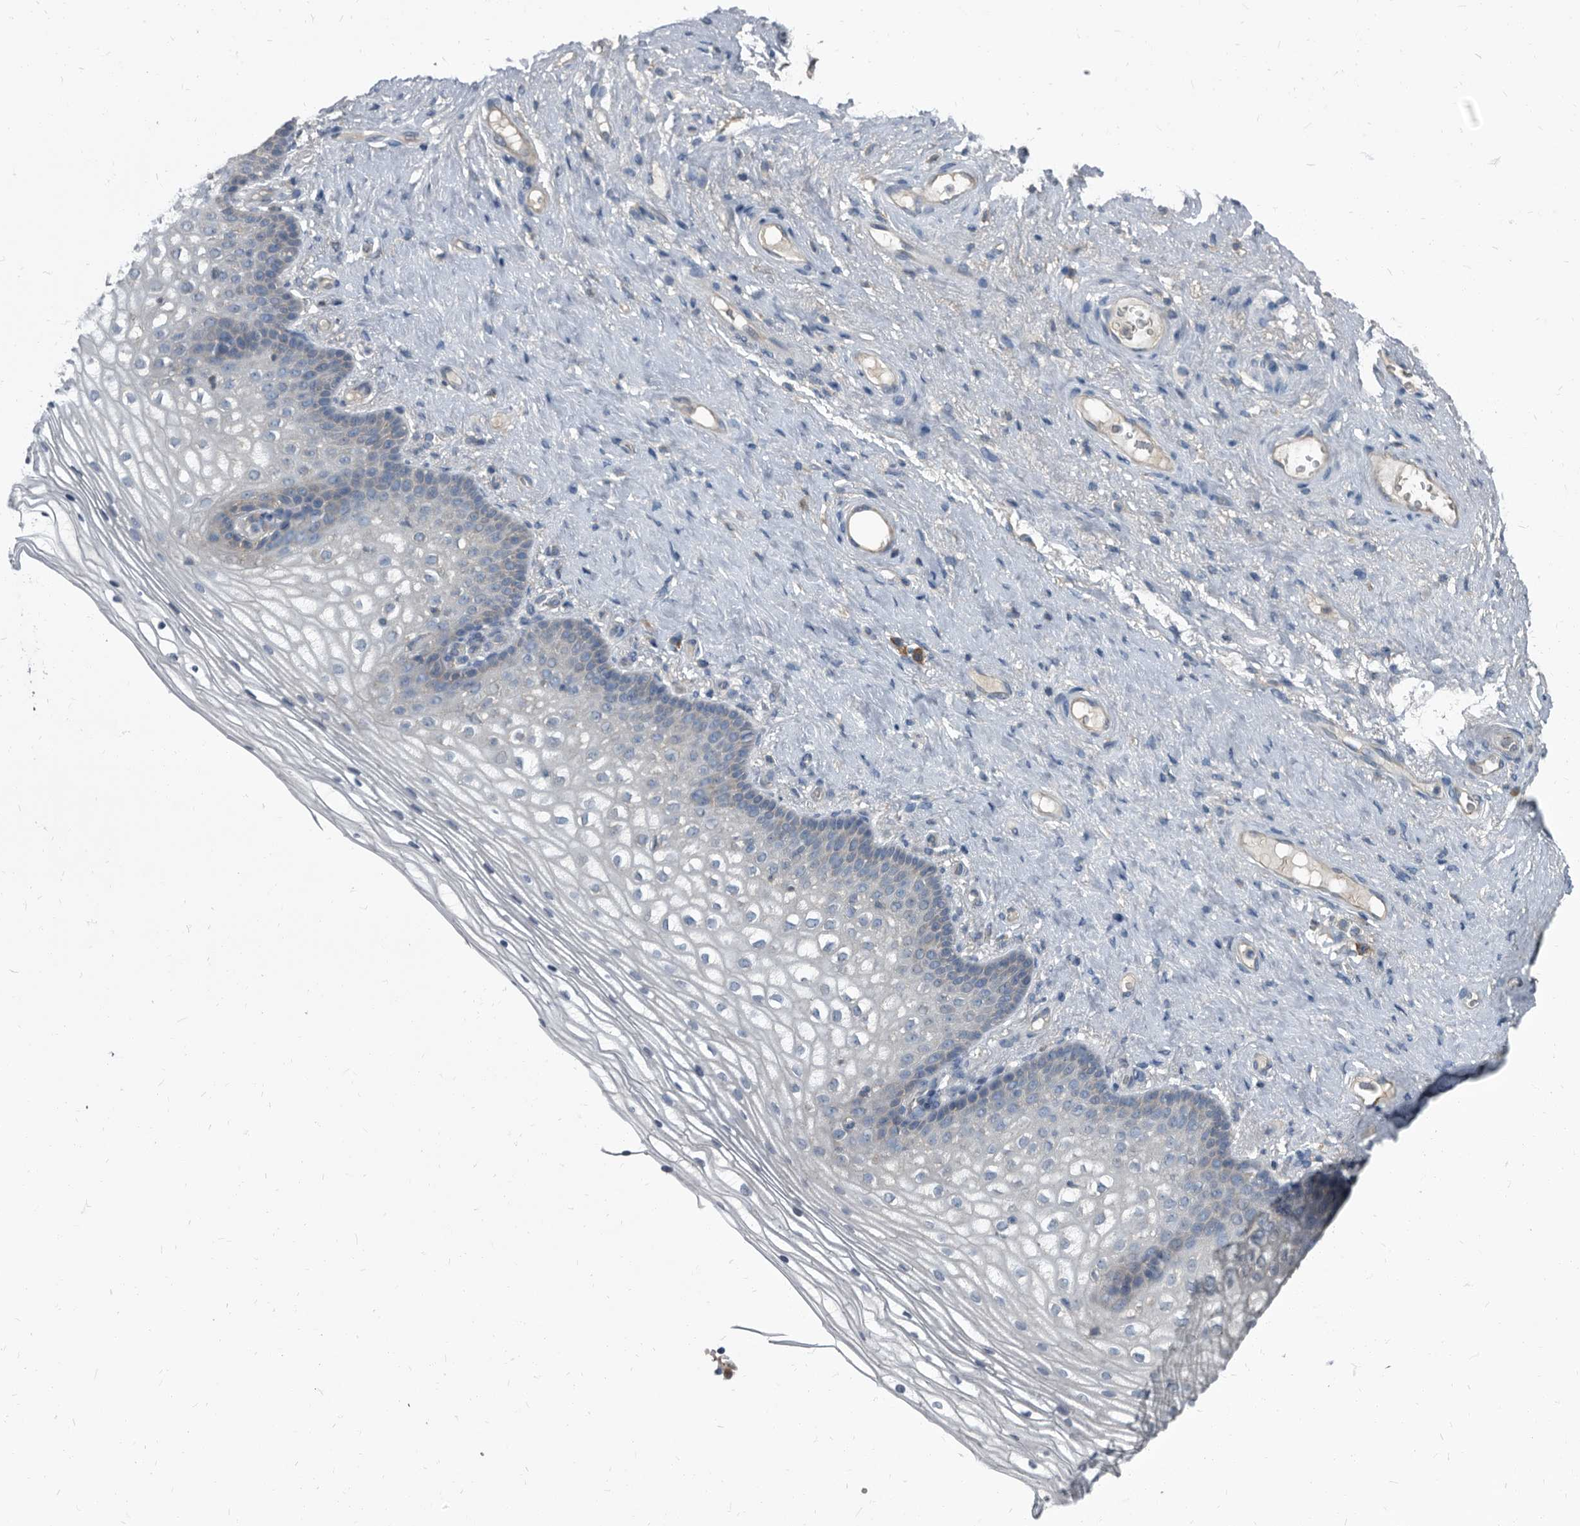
{"staining": {"intensity": "negative", "quantity": "none", "location": "none"}, "tissue": "vagina", "cell_type": "Squamous epithelial cells", "image_type": "normal", "snomed": [{"axis": "morphology", "description": "Normal tissue, NOS"}, {"axis": "topography", "description": "Vagina"}], "caption": "Squamous epithelial cells are negative for brown protein staining in unremarkable vagina. (DAB (3,3'-diaminobenzidine) immunohistochemistry (IHC), high magnification).", "gene": "CDV3", "patient": {"sex": "female", "age": 60}}